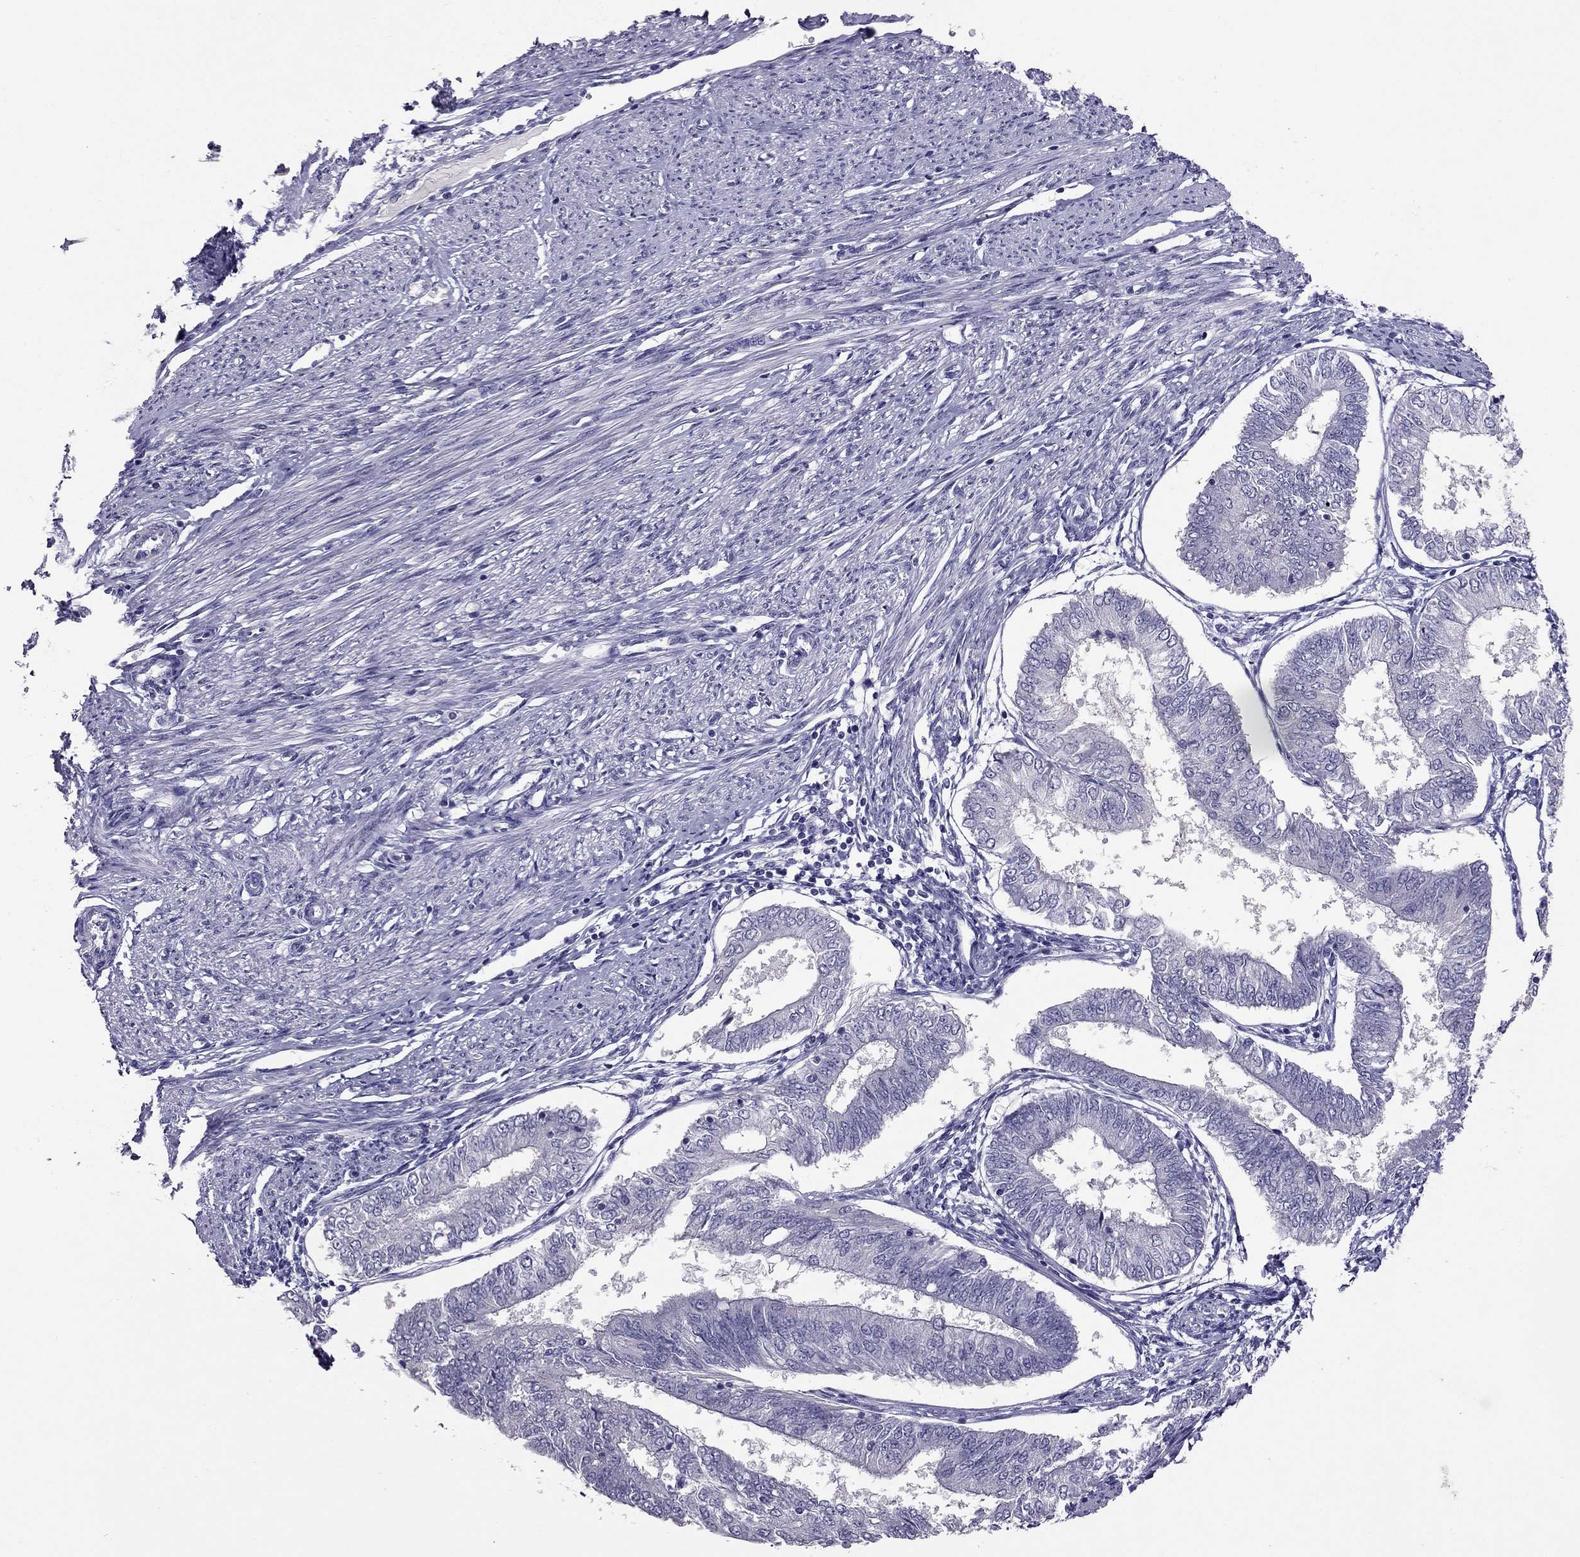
{"staining": {"intensity": "negative", "quantity": "none", "location": "none"}, "tissue": "endometrial cancer", "cell_type": "Tumor cells", "image_type": "cancer", "snomed": [{"axis": "morphology", "description": "Adenocarcinoma, NOS"}, {"axis": "topography", "description": "Endometrium"}], "caption": "This image is of endometrial adenocarcinoma stained with immunohistochemistry to label a protein in brown with the nuclei are counter-stained blue. There is no expression in tumor cells.", "gene": "RHO", "patient": {"sex": "female", "age": 58}}